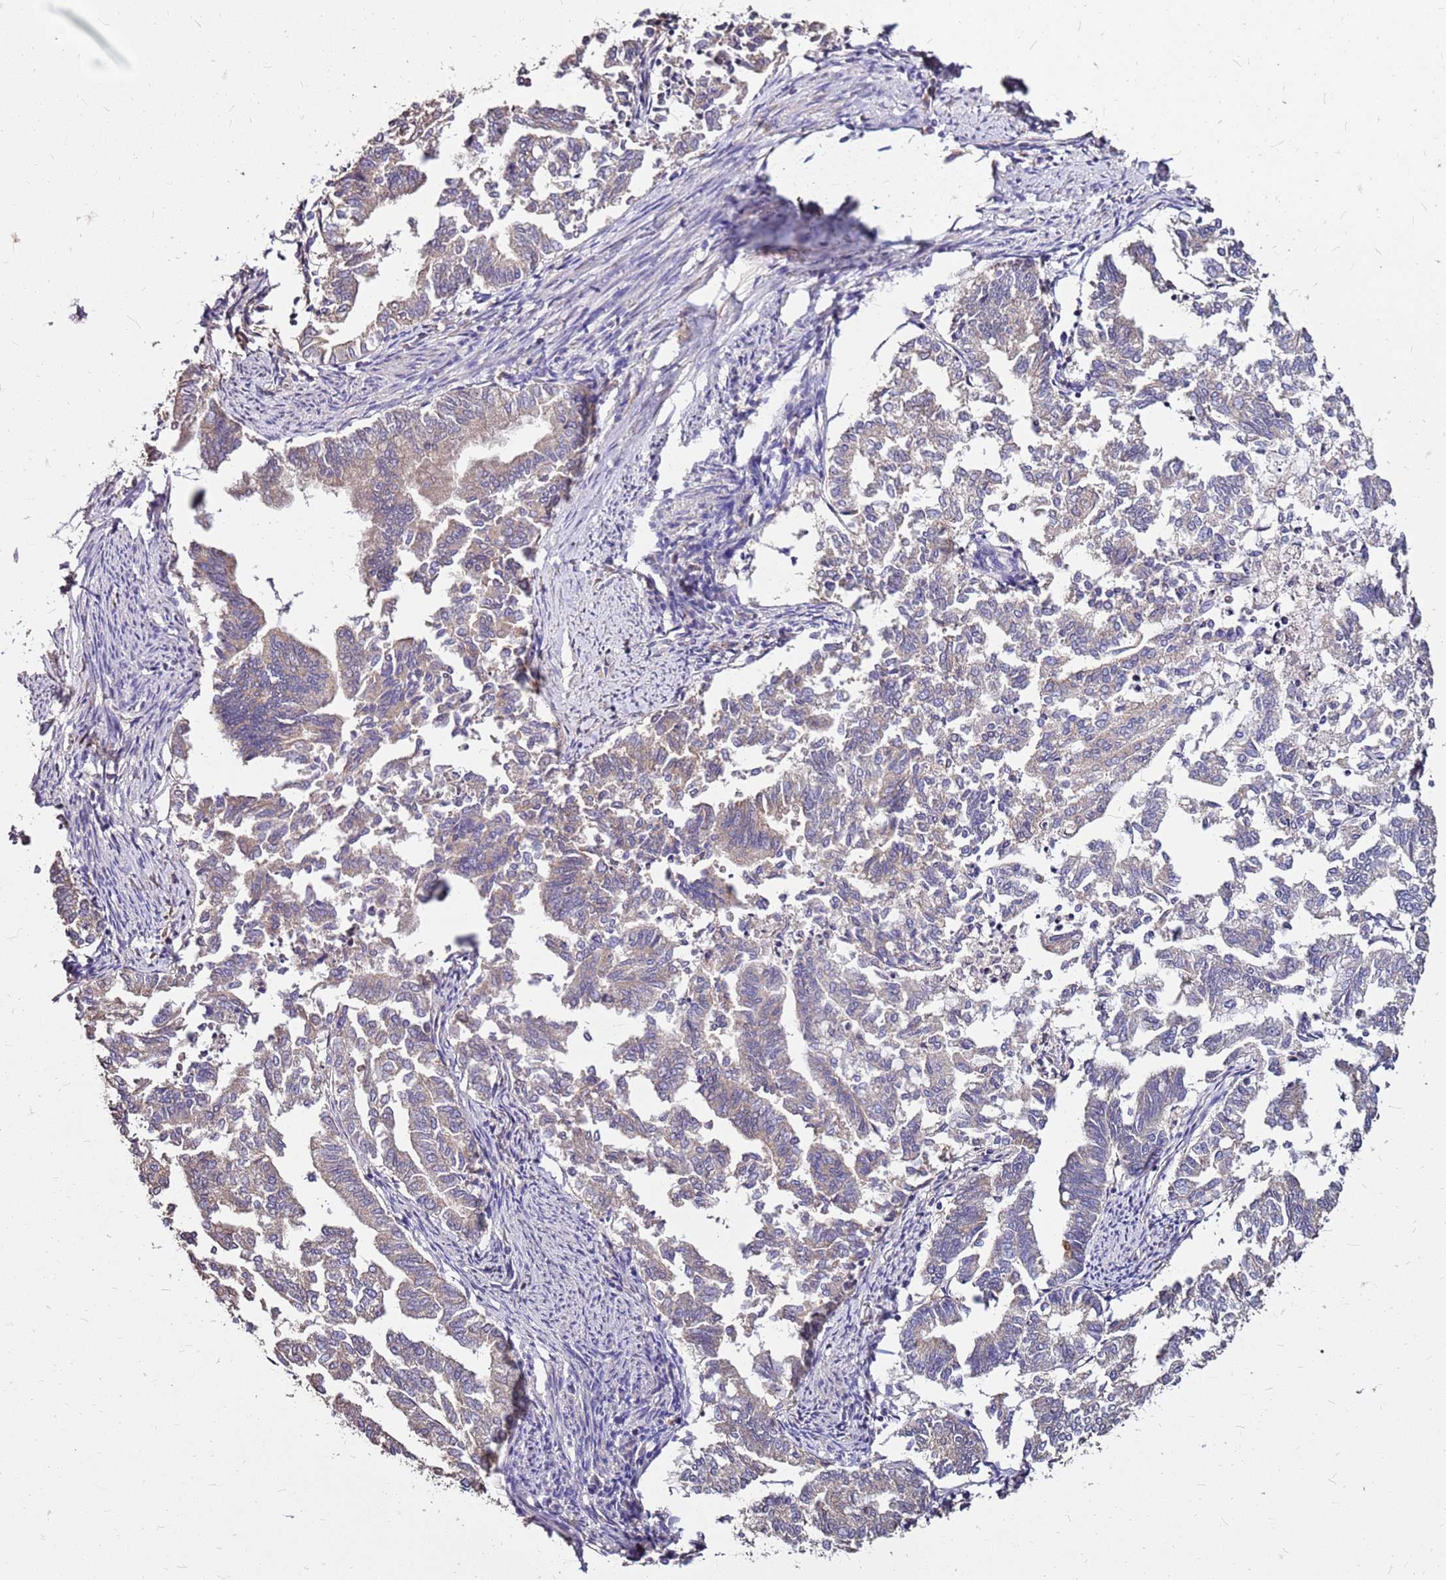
{"staining": {"intensity": "weak", "quantity": "25%-75%", "location": "cytoplasmic/membranous"}, "tissue": "endometrial cancer", "cell_type": "Tumor cells", "image_type": "cancer", "snomed": [{"axis": "morphology", "description": "Adenocarcinoma, NOS"}, {"axis": "topography", "description": "Endometrium"}], "caption": "This is a micrograph of immunohistochemistry (IHC) staining of endometrial cancer (adenocarcinoma), which shows weak expression in the cytoplasmic/membranous of tumor cells.", "gene": "EXD3", "patient": {"sex": "female", "age": 79}}